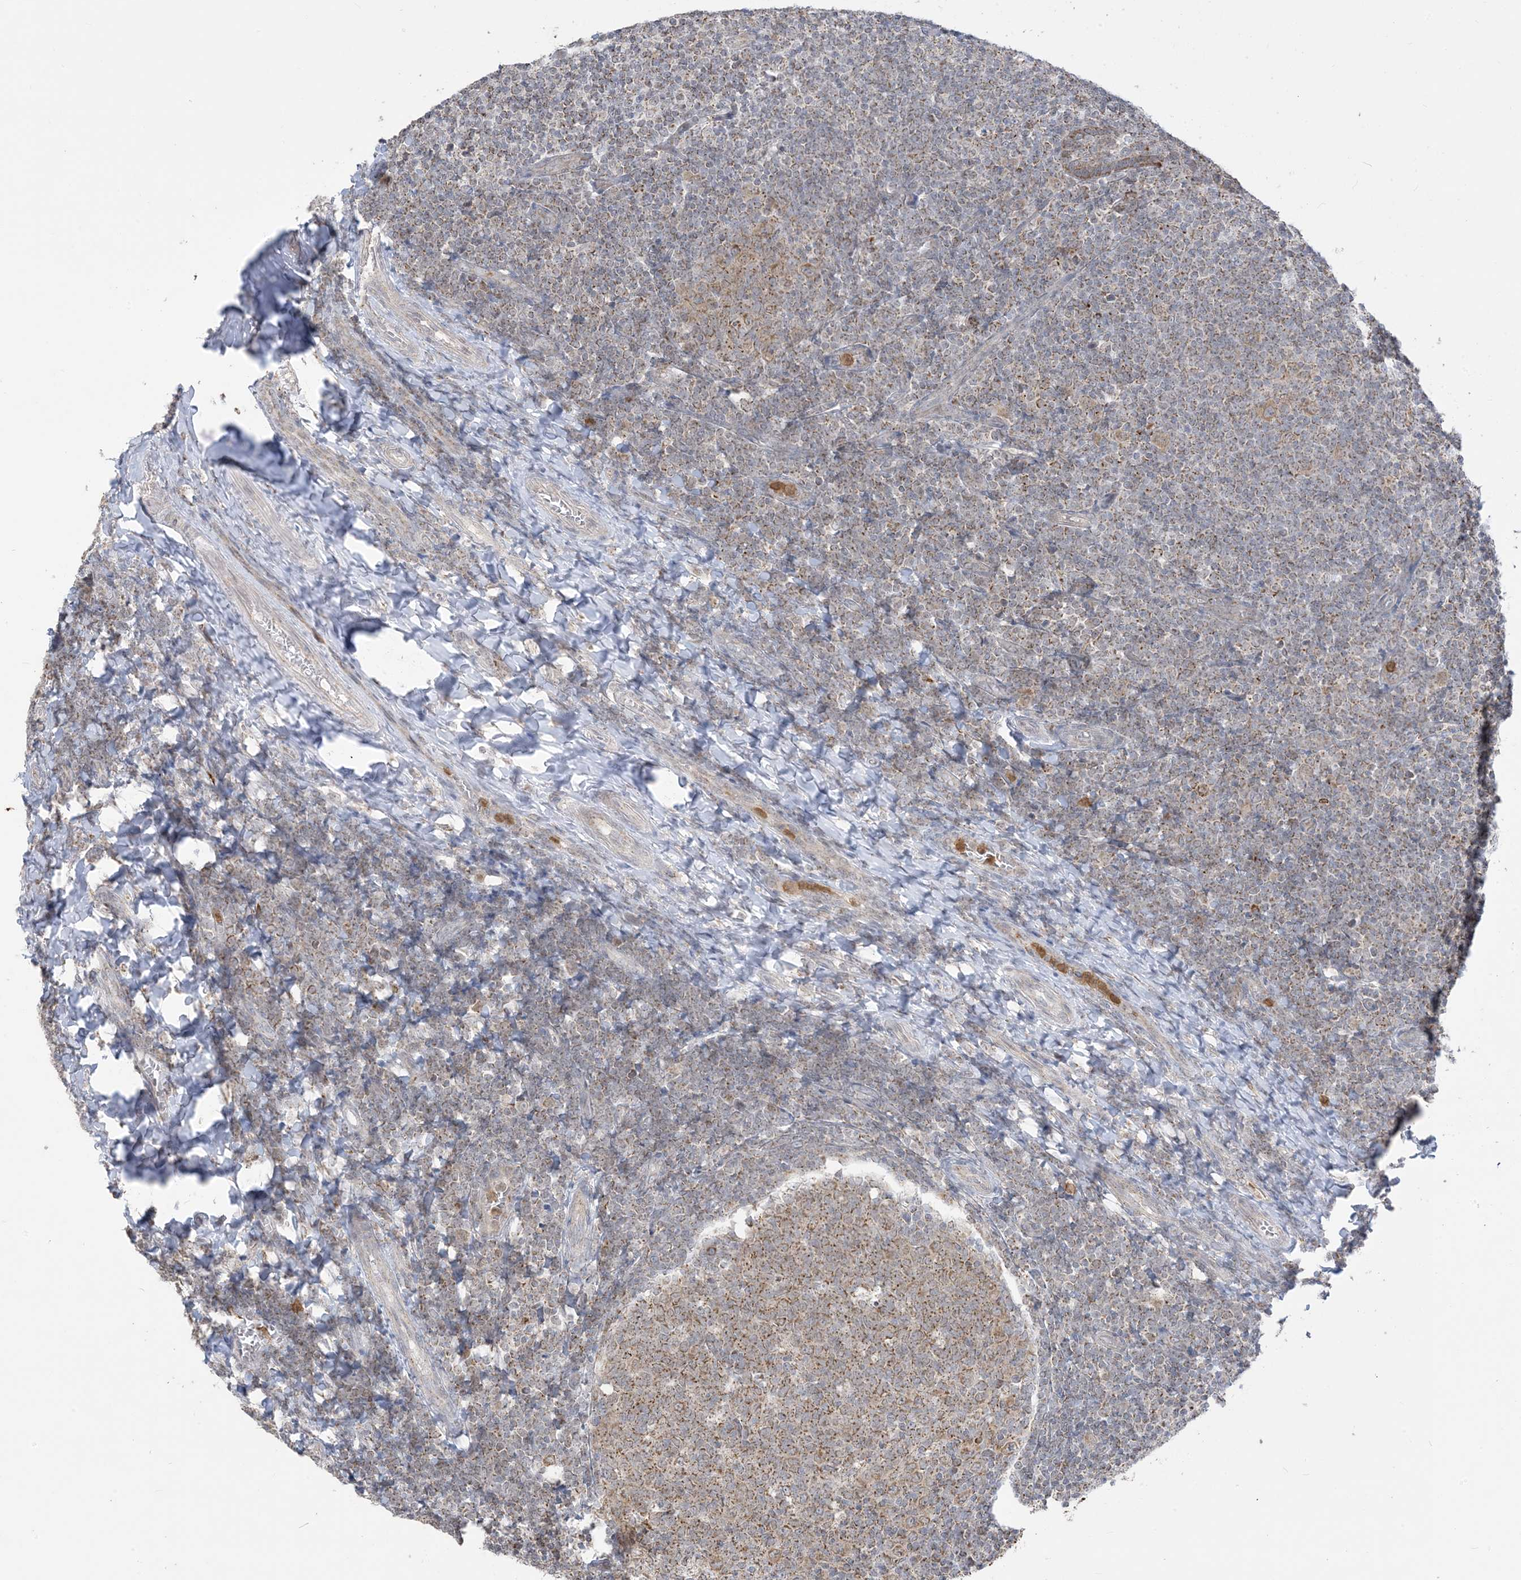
{"staining": {"intensity": "moderate", "quantity": ">75%", "location": "cytoplasmic/membranous"}, "tissue": "tonsil", "cell_type": "Germinal center cells", "image_type": "normal", "snomed": [{"axis": "morphology", "description": "Normal tissue, NOS"}, {"axis": "topography", "description": "Tonsil"}], "caption": "Tonsil stained for a protein (brown) demonstrates moderate cytoplasmic/membranous positive staining in approximately >75% of germinal center cells.", "gene": "KANSL3", "patient": {"sex": "female", "age": 19}}